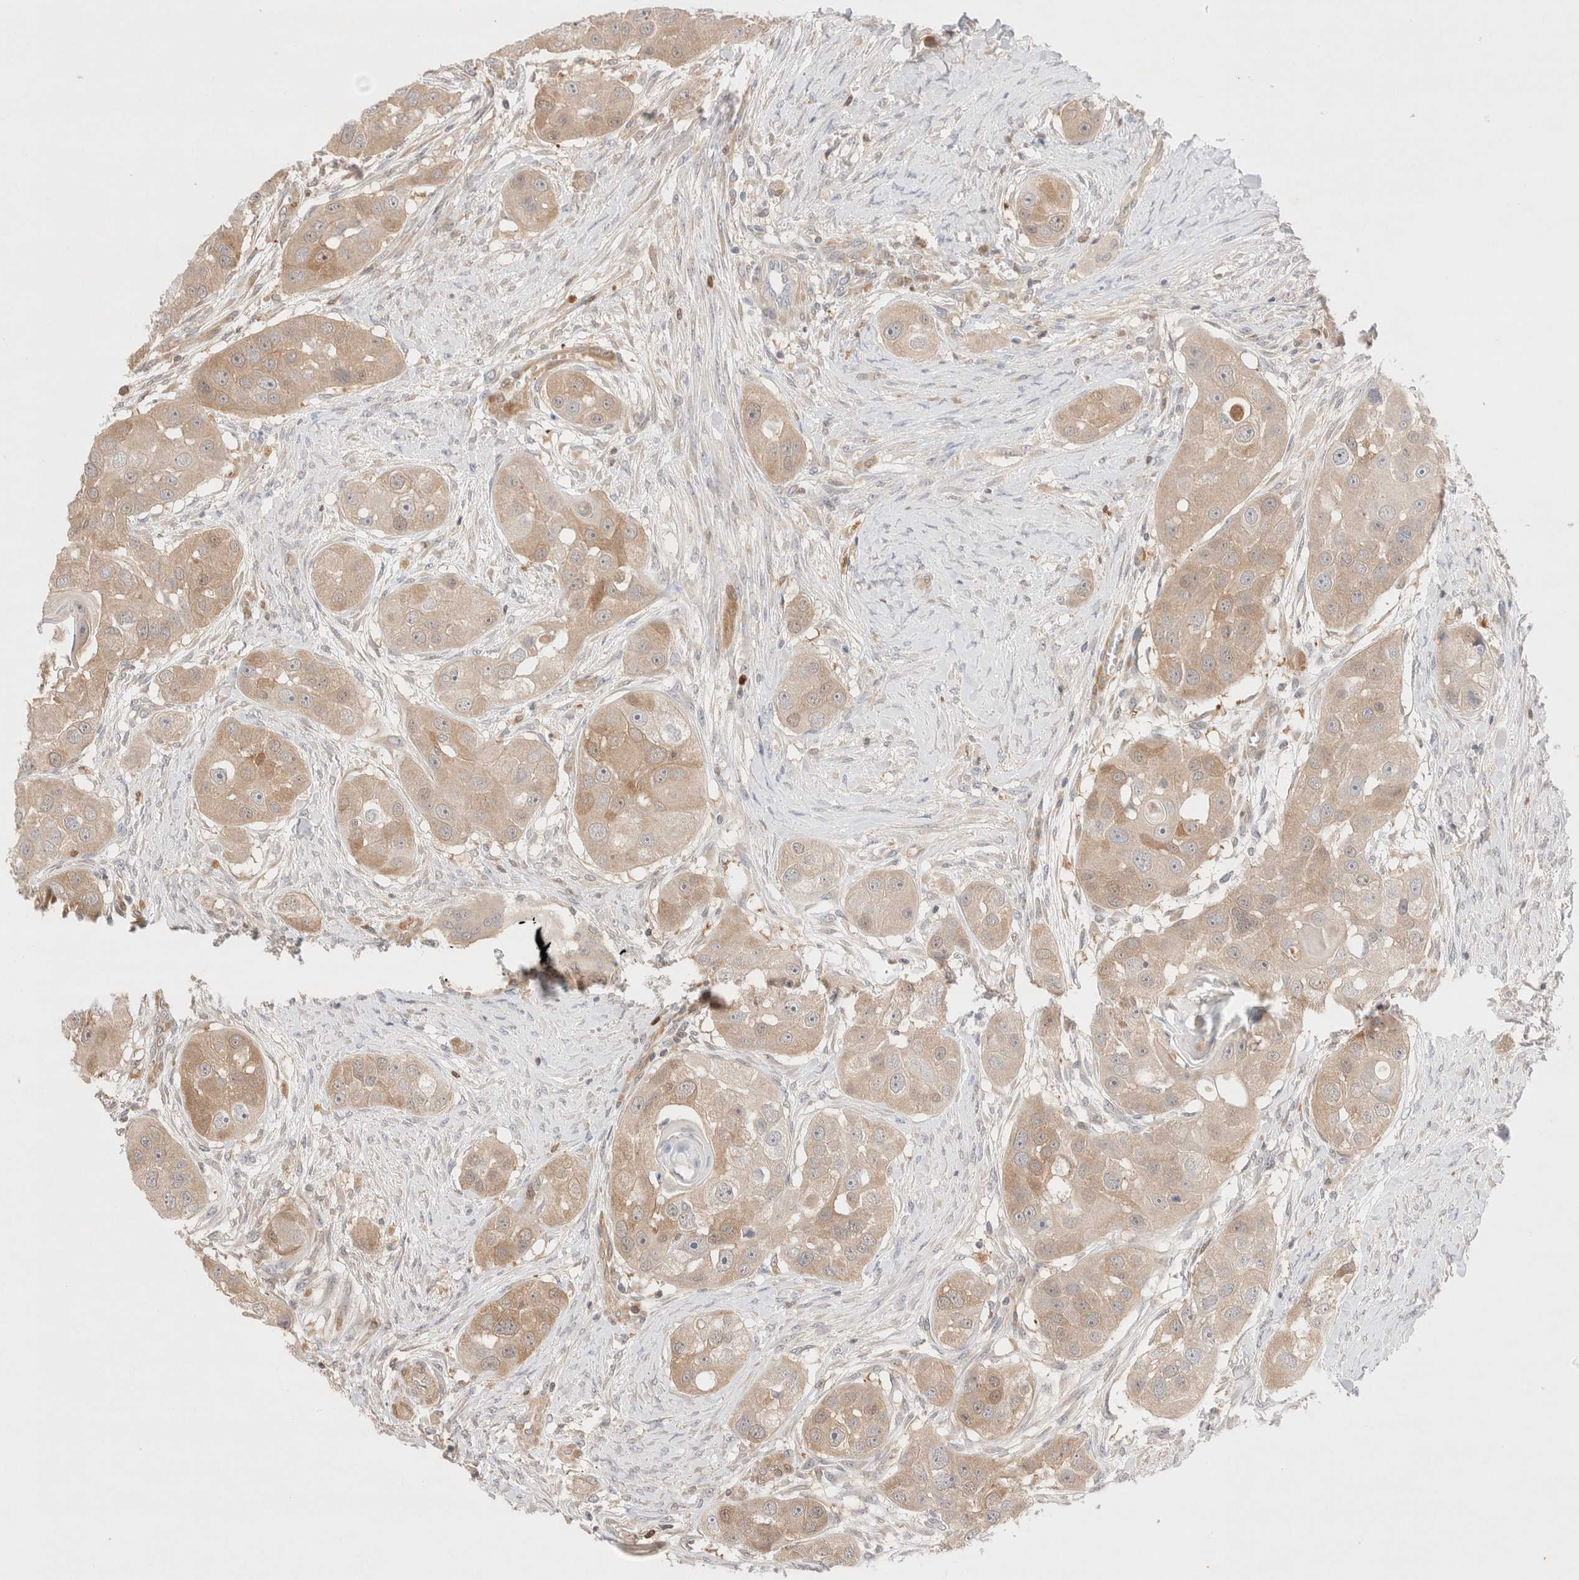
{"staining": {"intensity": "weak", "quantity": "<25%", "location": "cytoplasmic/membranous"}, "tissue": "head and neck cancer", "cell_type": "Tumor cells", "image_type": "cancer", "snomed": [{"axis": "morphology", "description": "Normal tissue, NOS"}, {"axis": "morphology", "description": "Squamous cell carcinoma, NOS"}, {"axis": "topography", "description": "Skeletal muscle"}, {"axis": "topography", "description": "Head-Neck"}], "caption": "Tumor cells are negative for protein expression in human head and neck squamous cell carcinoma.", "gene": "STARD10", "patient": {"sex": "male", "age": 51}}